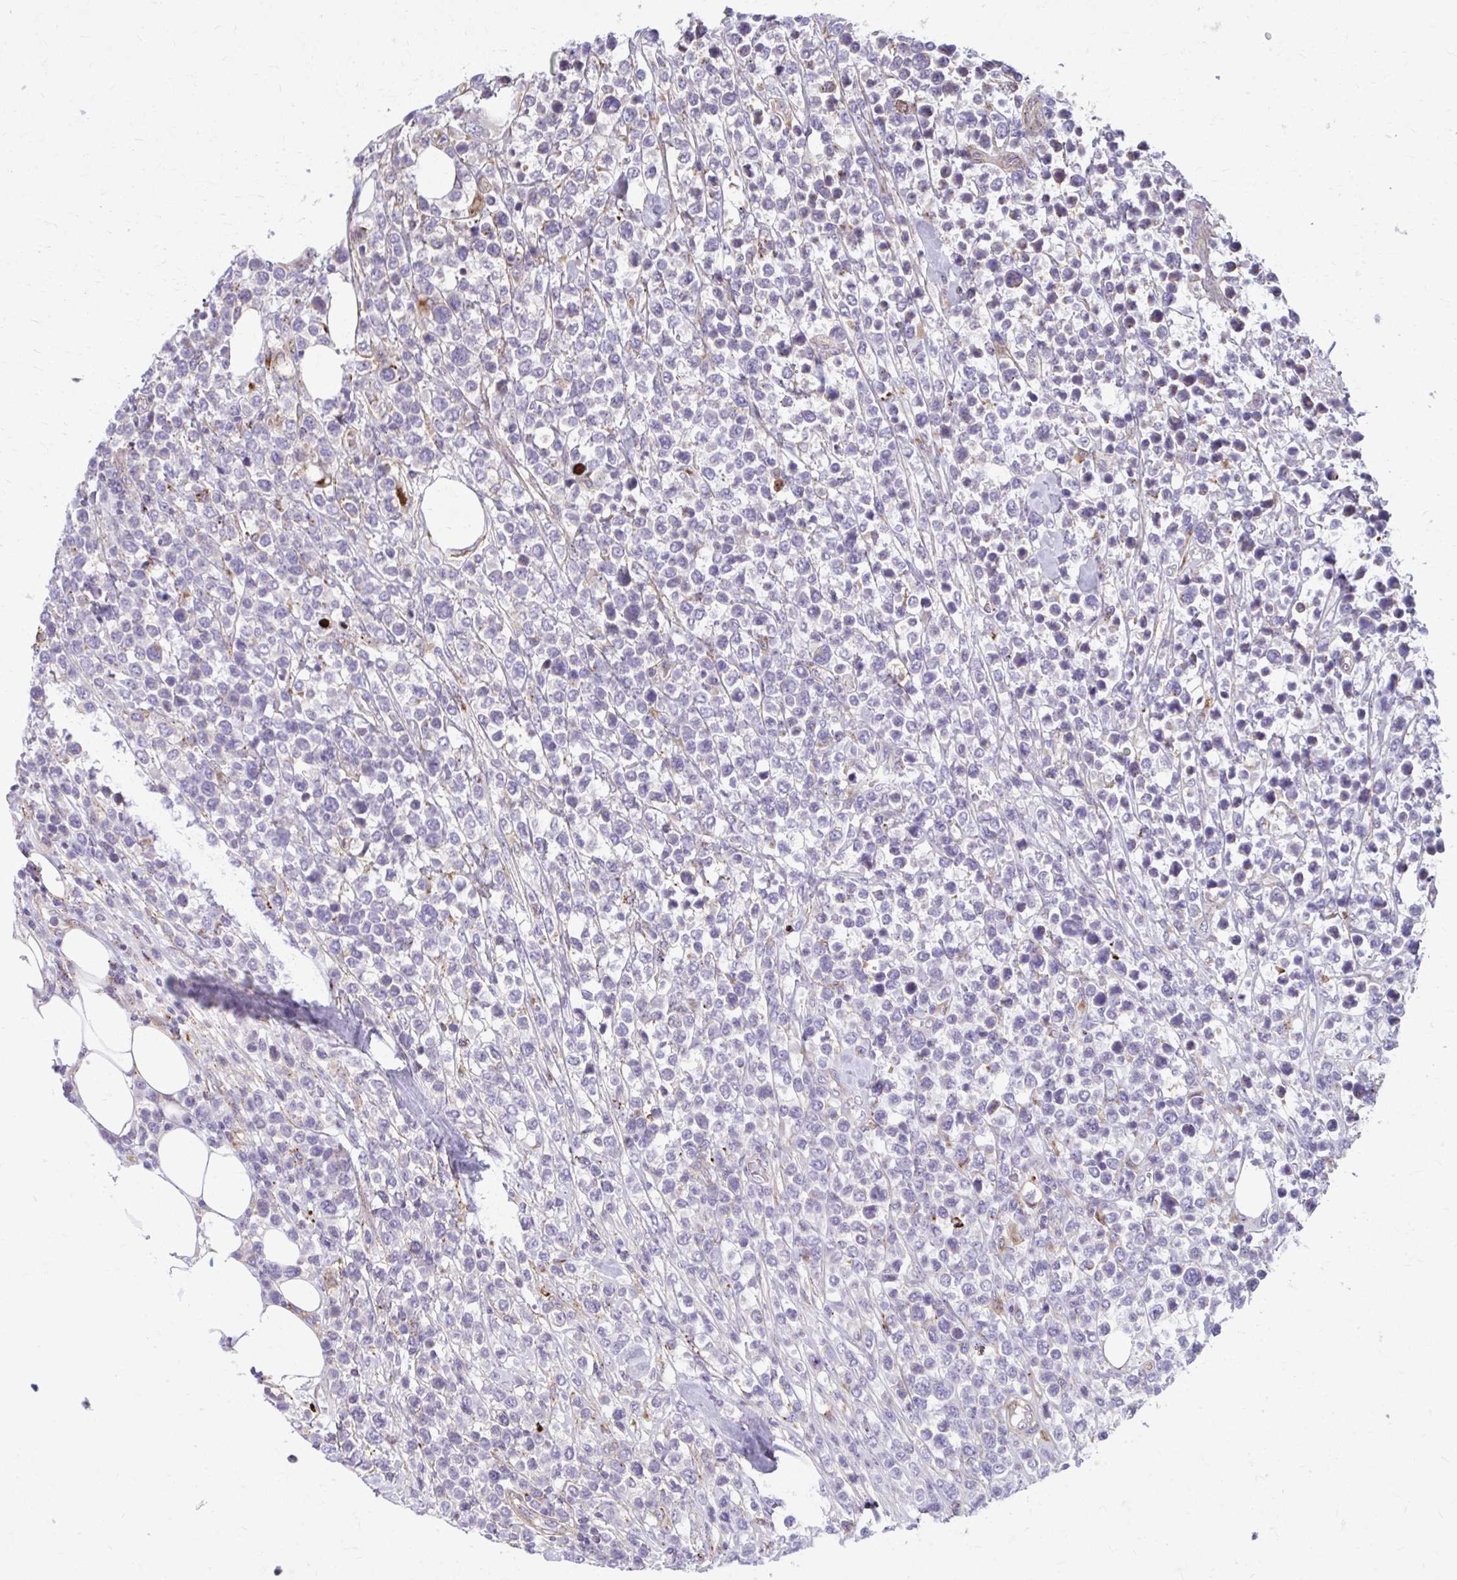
{"staining": {"intensity": "weak", "quantity": "<25%", "location": "cytoplasmic/membranous"}, "tissue": "lymphoma", "cell_type": "Tumor cells", "image_type": "cancer", "snomed": [{"axis": "morphology", "description": "Malignant lymphoma, non-Hodgkin's type, High grade"}, {"axis": "topography", "description": "Soft tissue"}], "caption": "Human malignant lymphoma, non-Hodgkin's type (high-grade) stained for a protein using IHC shows no staining in tumor cells.", "gene": "LRRC4B", "patient": {"sex": "female", "age": 56}}